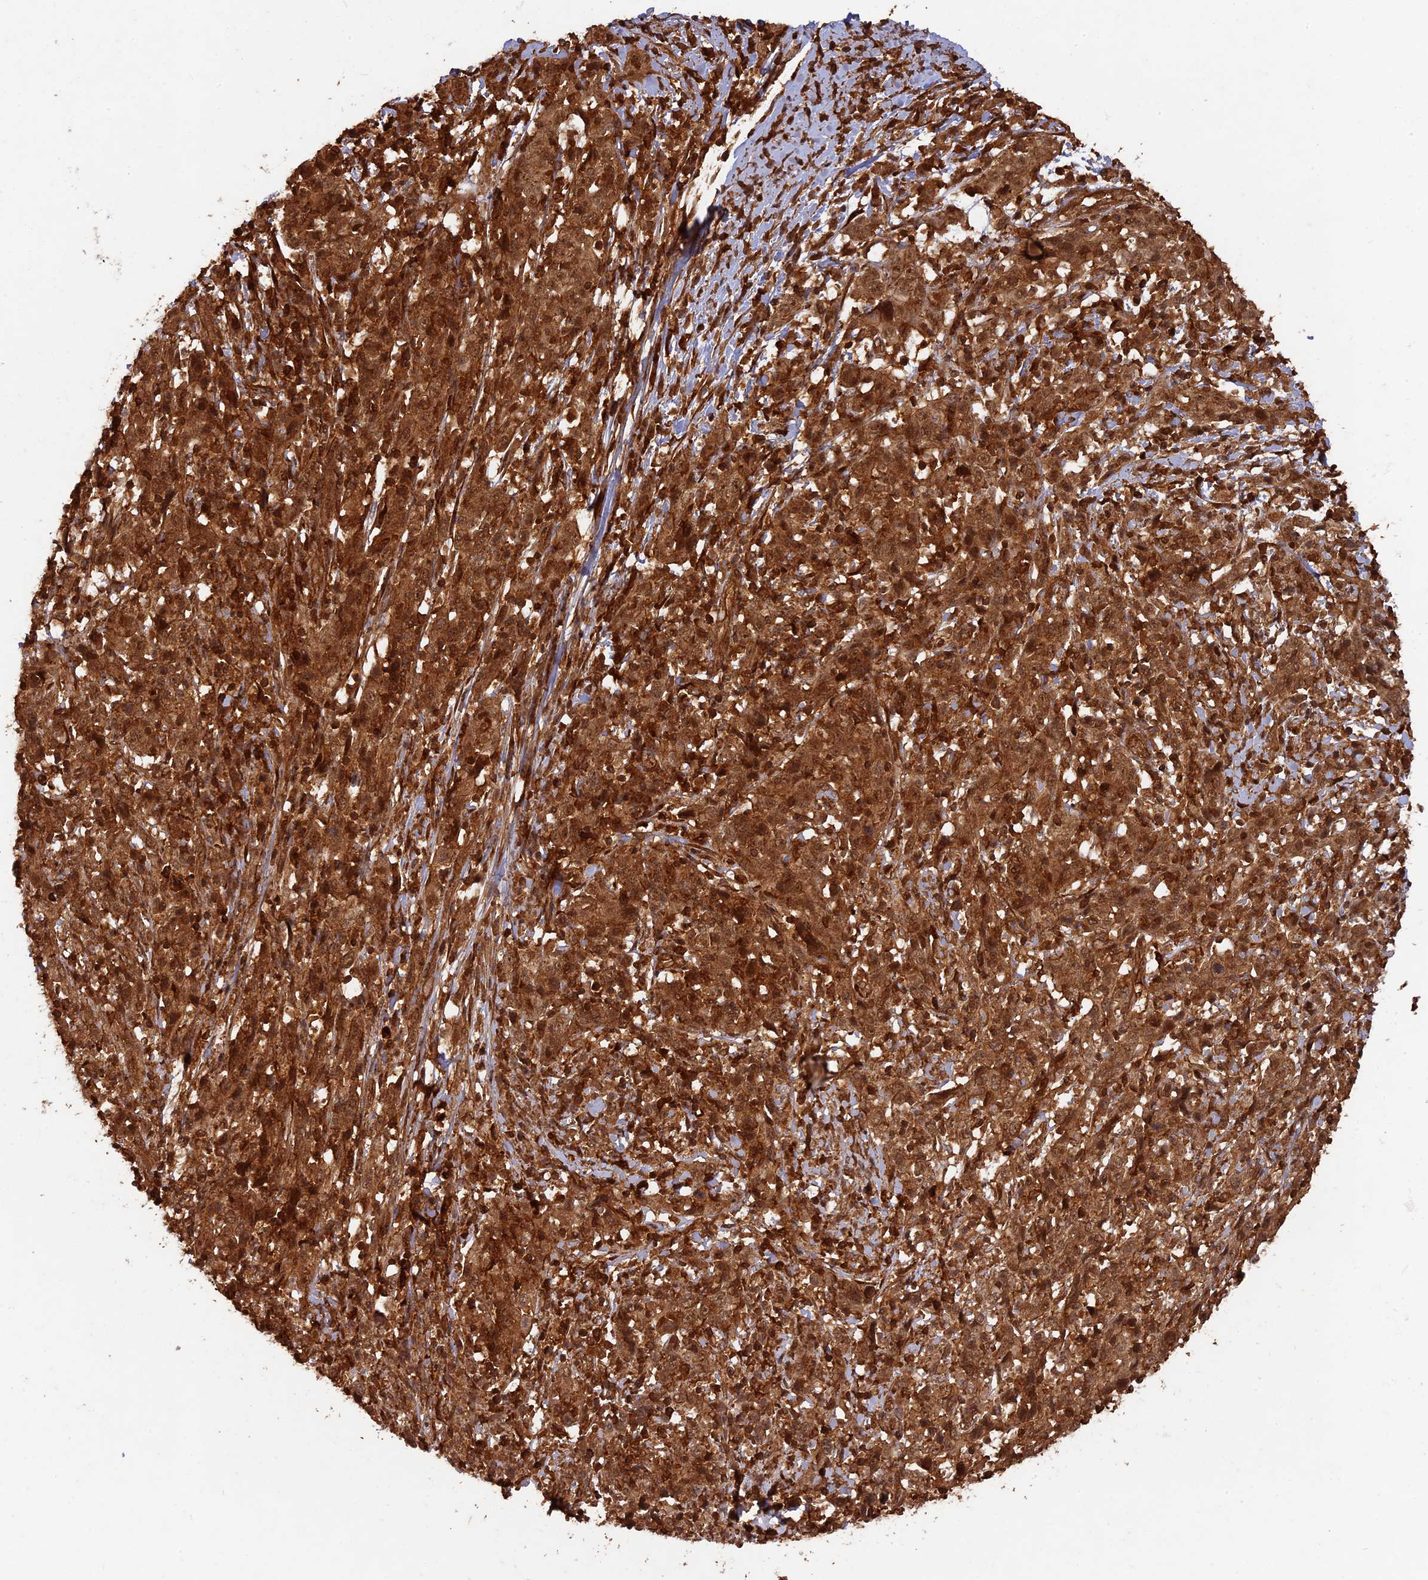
{"staining": {"intensity": "strong", "quantity": ">75%", "location": "cytoplasmic/membranous,nuclear"}, "tissue": "cervical cancer", "cell_type": "Tumor cells", "image_type": "cancer", "snomed": [{"axis": "morphology", "description": "Squamous cell carcinoma, NOS"}, {"axis": "topography", "description": "Cervix"}], "caption": "Squamous cell carcinoma (cervical) was stained to show a protein in brown. There is high levels of strong cytoplasmic/membranous and nuclear expression in approximately >75% of tumor cells.", "gene": "CCDC174", "patient": {"sex": "female", "age": 46}}